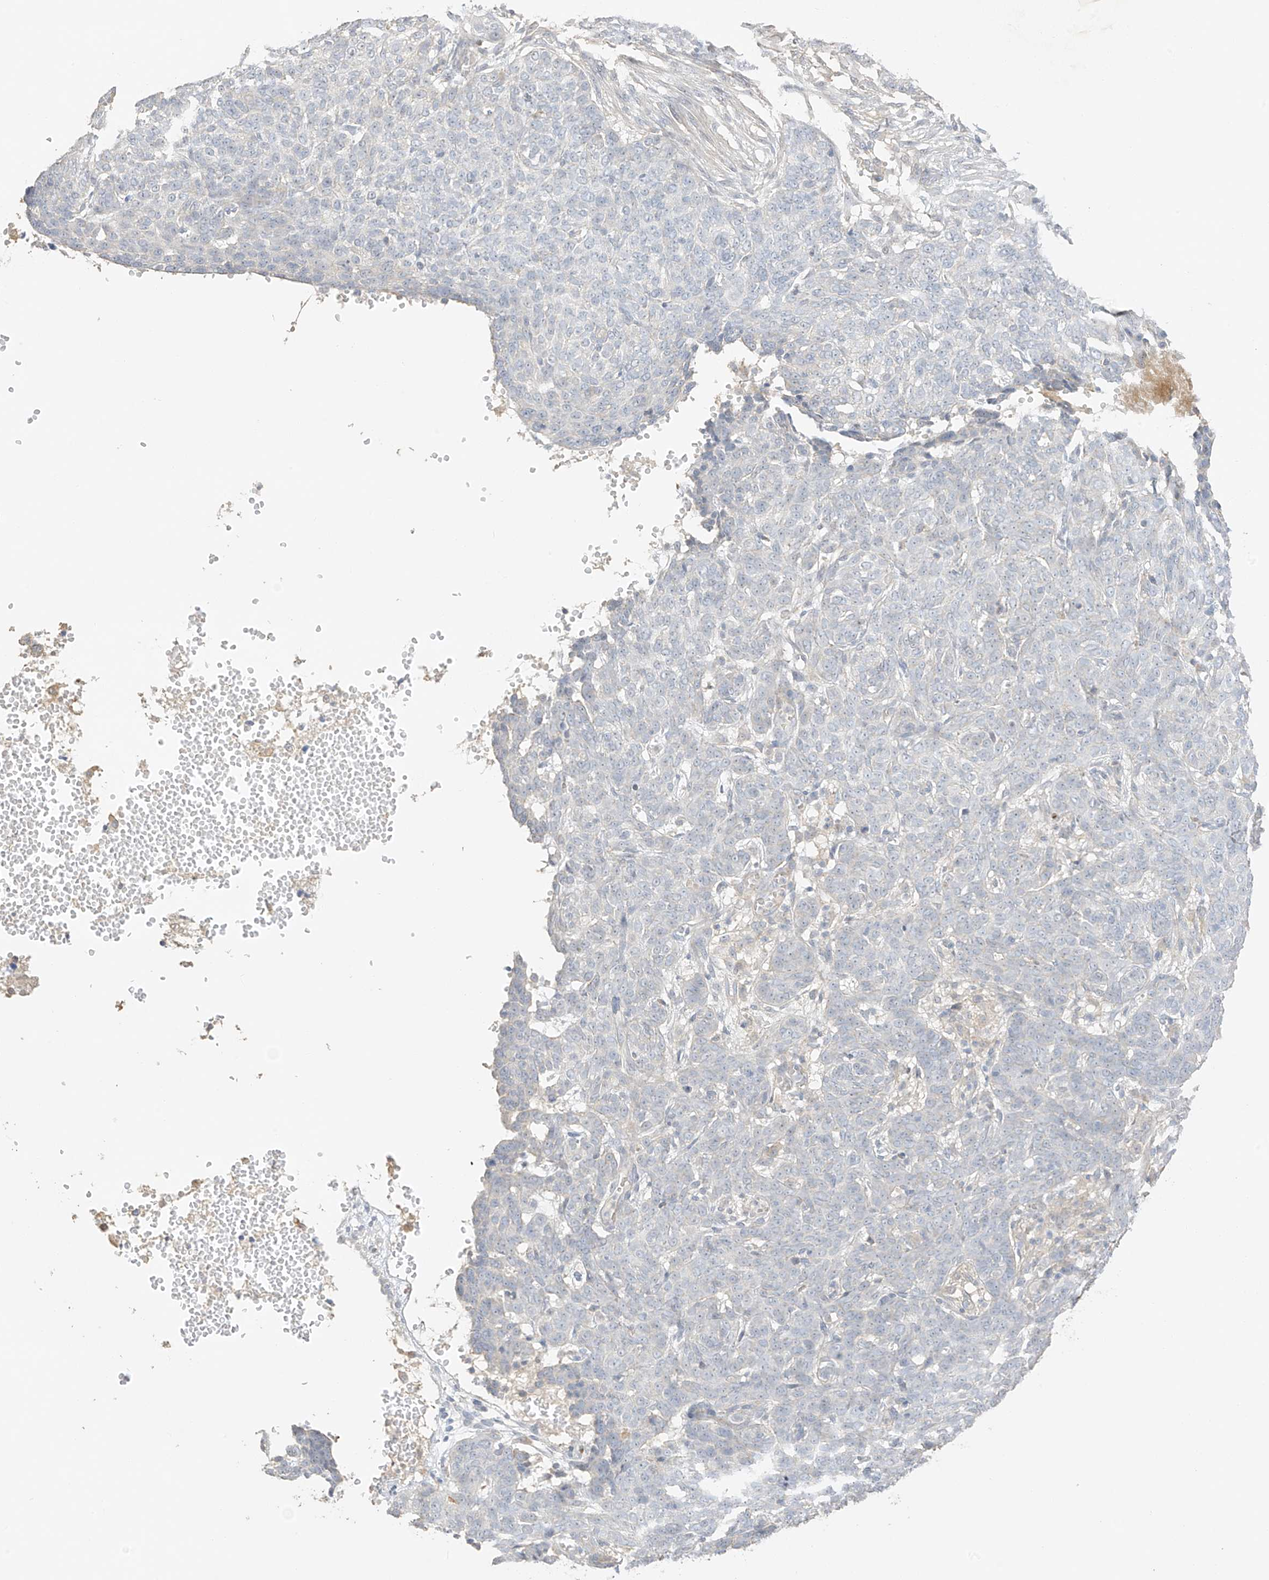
{"staining": {"intensity": "negative", "quantity": "none", "location": "none"}, "tissue": "skin cancer", "cell_type": "Tumor cells", "image_type": "cancer", "snomed": [{"axis": "morphology", "description": "Basal cell carcinoma"}, {"axis": "topography", "description": "Skin"}], "caption": "IHC image of skin basal cell carcinoma stained for a protein (brown), which exhibits no expression in tumor cells.", "gene": "ZBTB41", "patient": {"sex": "male", "age": 85}}